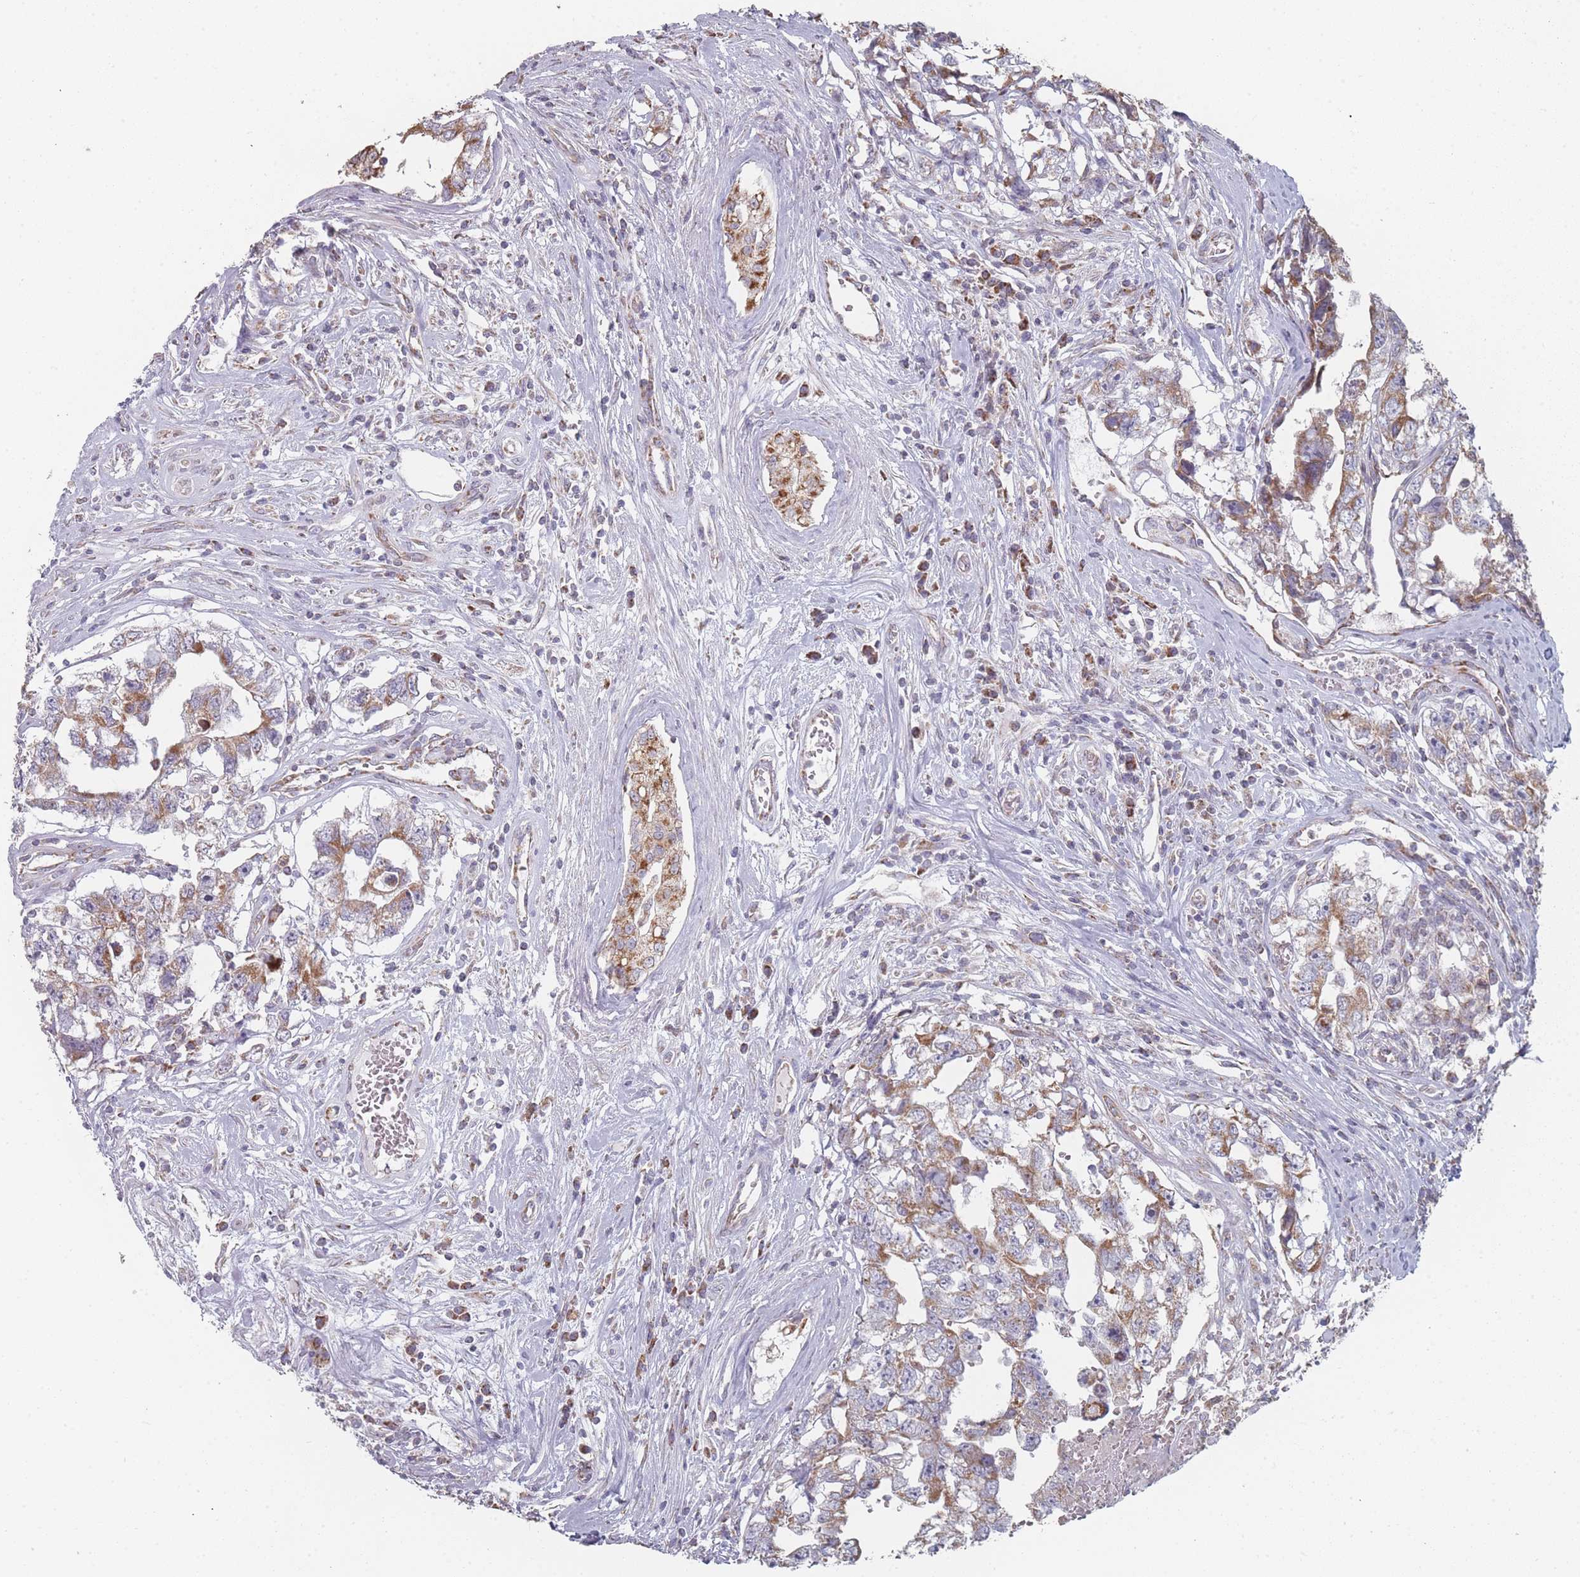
{"staining": {"intensity": "moderate", "quantity": "25%-75%", "location": "cytoplasmic/membranous"}, "tissue": "testis cancer", "cell_type": "Tumor cells", "image_type": "cancer", "snomed": [{"axis": "morphology", "description": "Carcinoma, Embryonal, NOS"}, {"axis": "topography", "description": "Testis"}], "caption": "The image demonstrates staining of testis cancer, revealing moderate cytoplasmic/membranous protein positivity (brown color) within tumor cells.", "gene": "PSMB3", "patient": {"sex": "male", "age": 22}}